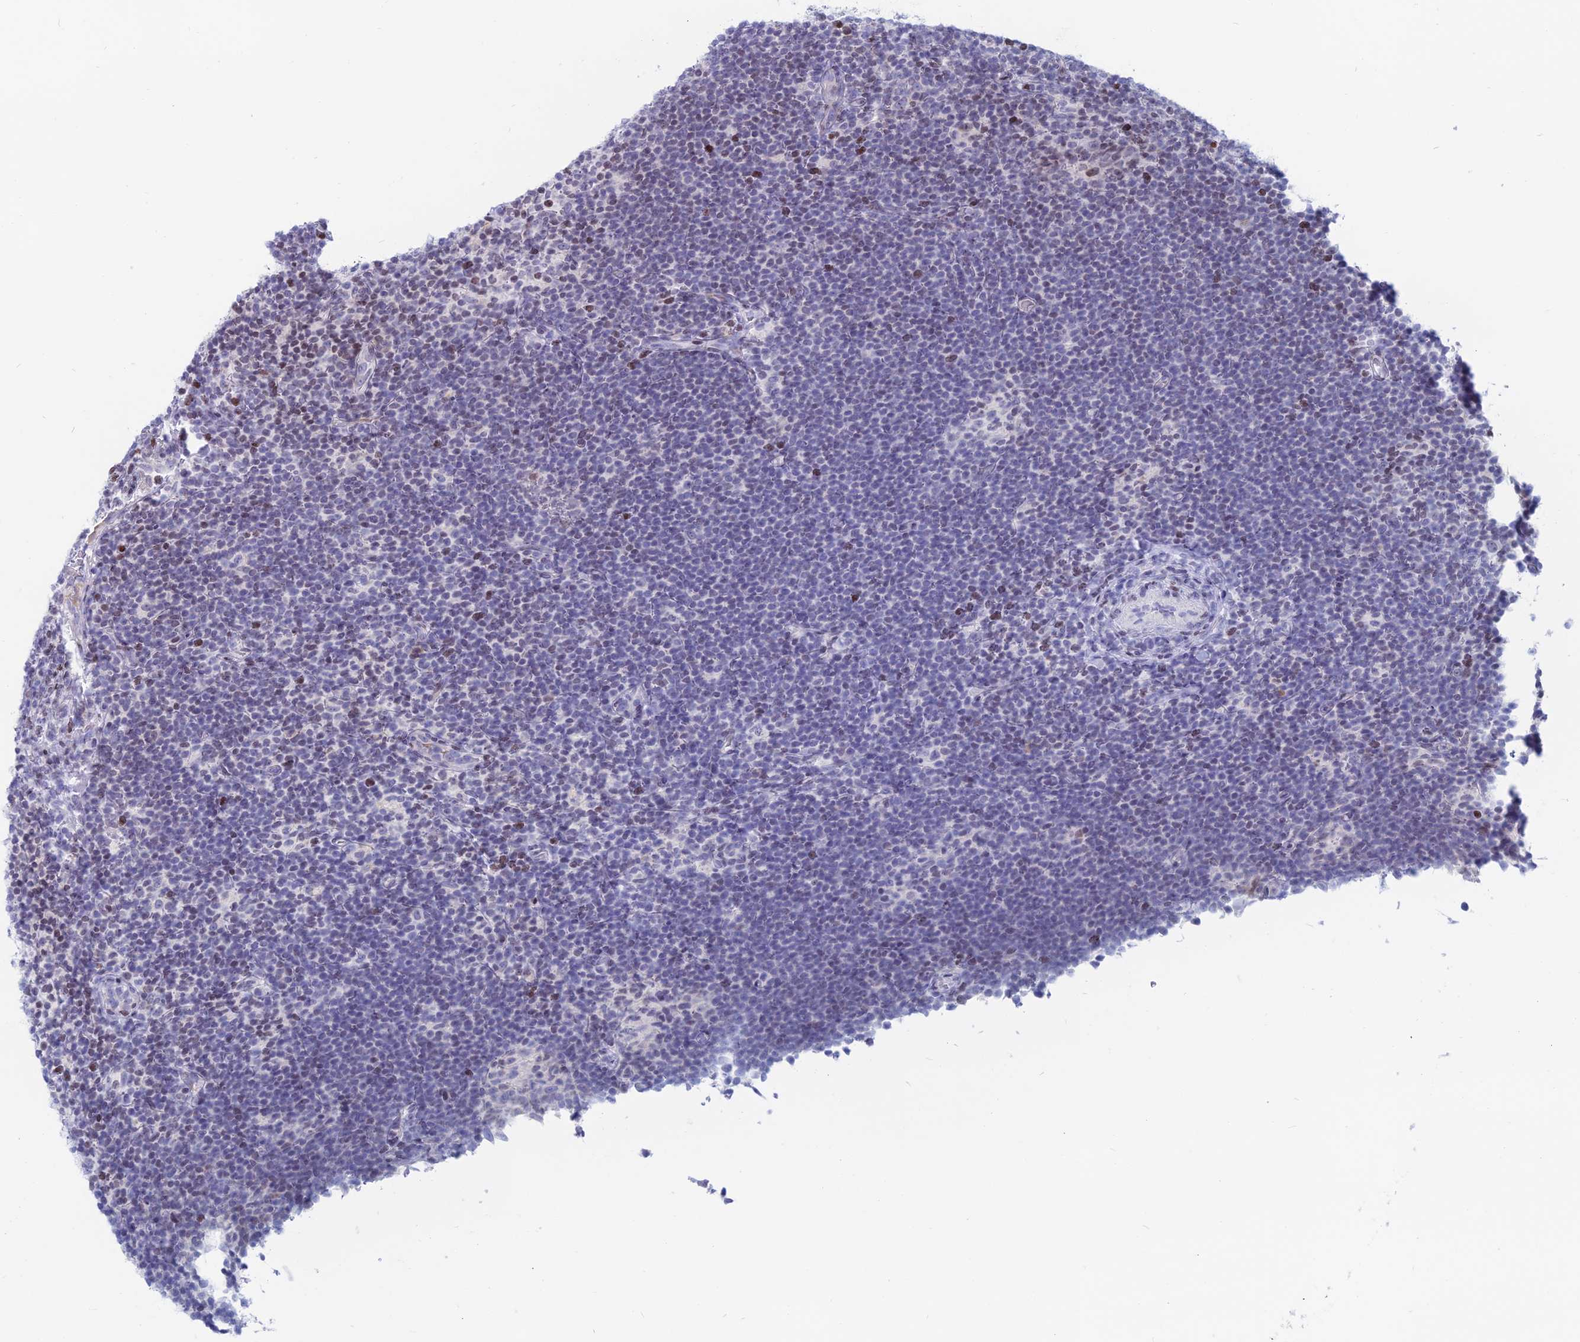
{"staining": {"intensity": "negative", "quantity": "none", "location": "none"}, "tissue": "lymphoma", "cell_type": "Tumor cells", "image_type": "cancer", "snomed": [{"axis": "morphology", "description": "Hodgkin's disease, NOS"}, {"axis": "topography", "description": "Lymph node"}], "caption": "A high-resolution micrograph shows IHC staining of Hodgkin's disease, which reveals no significant expression in tumor cells.", "gene": "CERS6", "patient": {"sex": "female", "age": 57}}